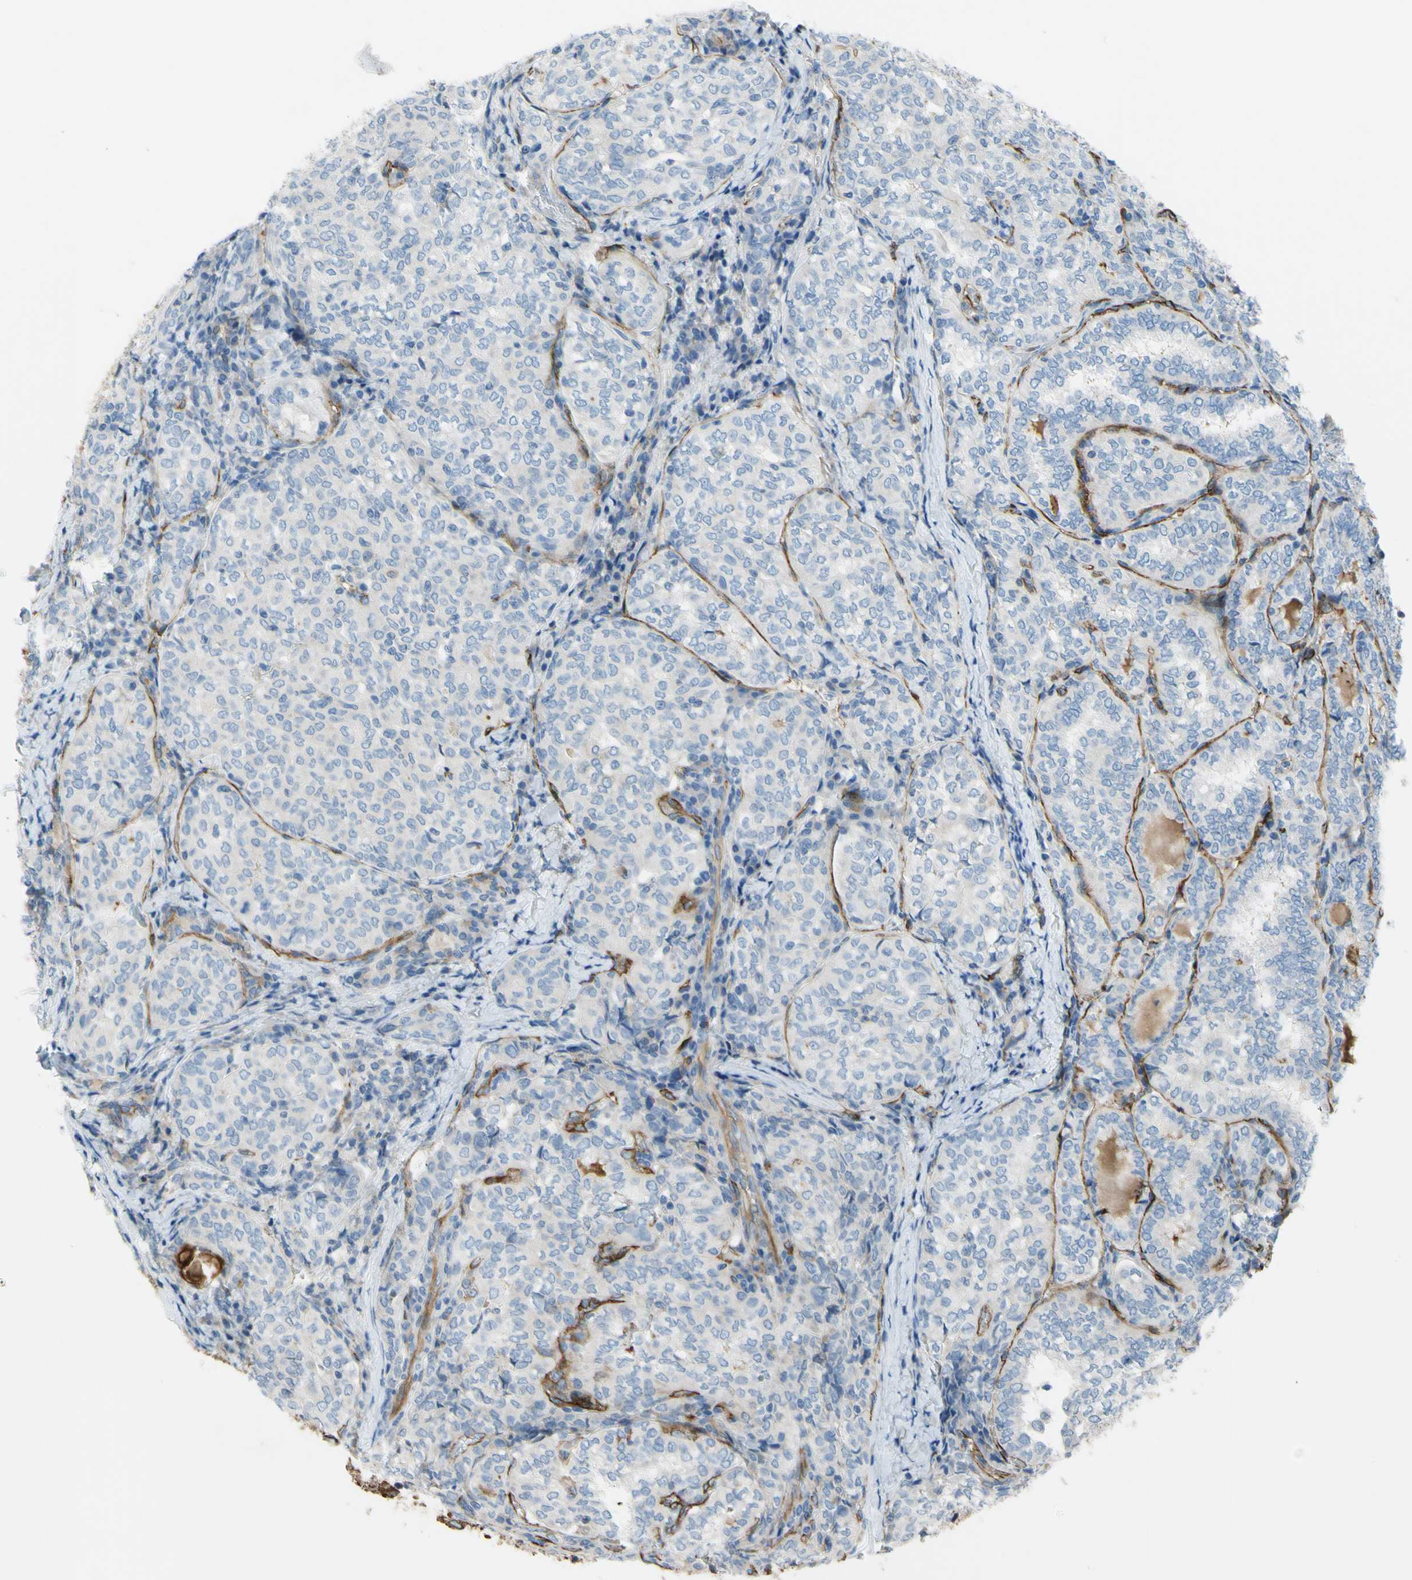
{"staining": {"intensity": "negative", "quantity": "none", "location": "none"}, "tissue": "thyroid cancer", "cell_type": "Tumor cells", "image_type": "cancer", "snomed": [{"axis": "morphology", "description": "Normal tissue, NOS"}, {"axis": "morphology", "description": "Papillary adenocarcinoma, NOS"}, {"axis": "topography", "description": "Thyroid gland"}], "caption": "High magnification brightfield microscopy of thyroid cancer (papillary adenocarcinoma) stained with DAB (brown) and counterstained with hematoxylin (blue): tumor cells show no significant expression.", "gene": "PRRG2", "patient": {"sex": "female", "age": 30}}